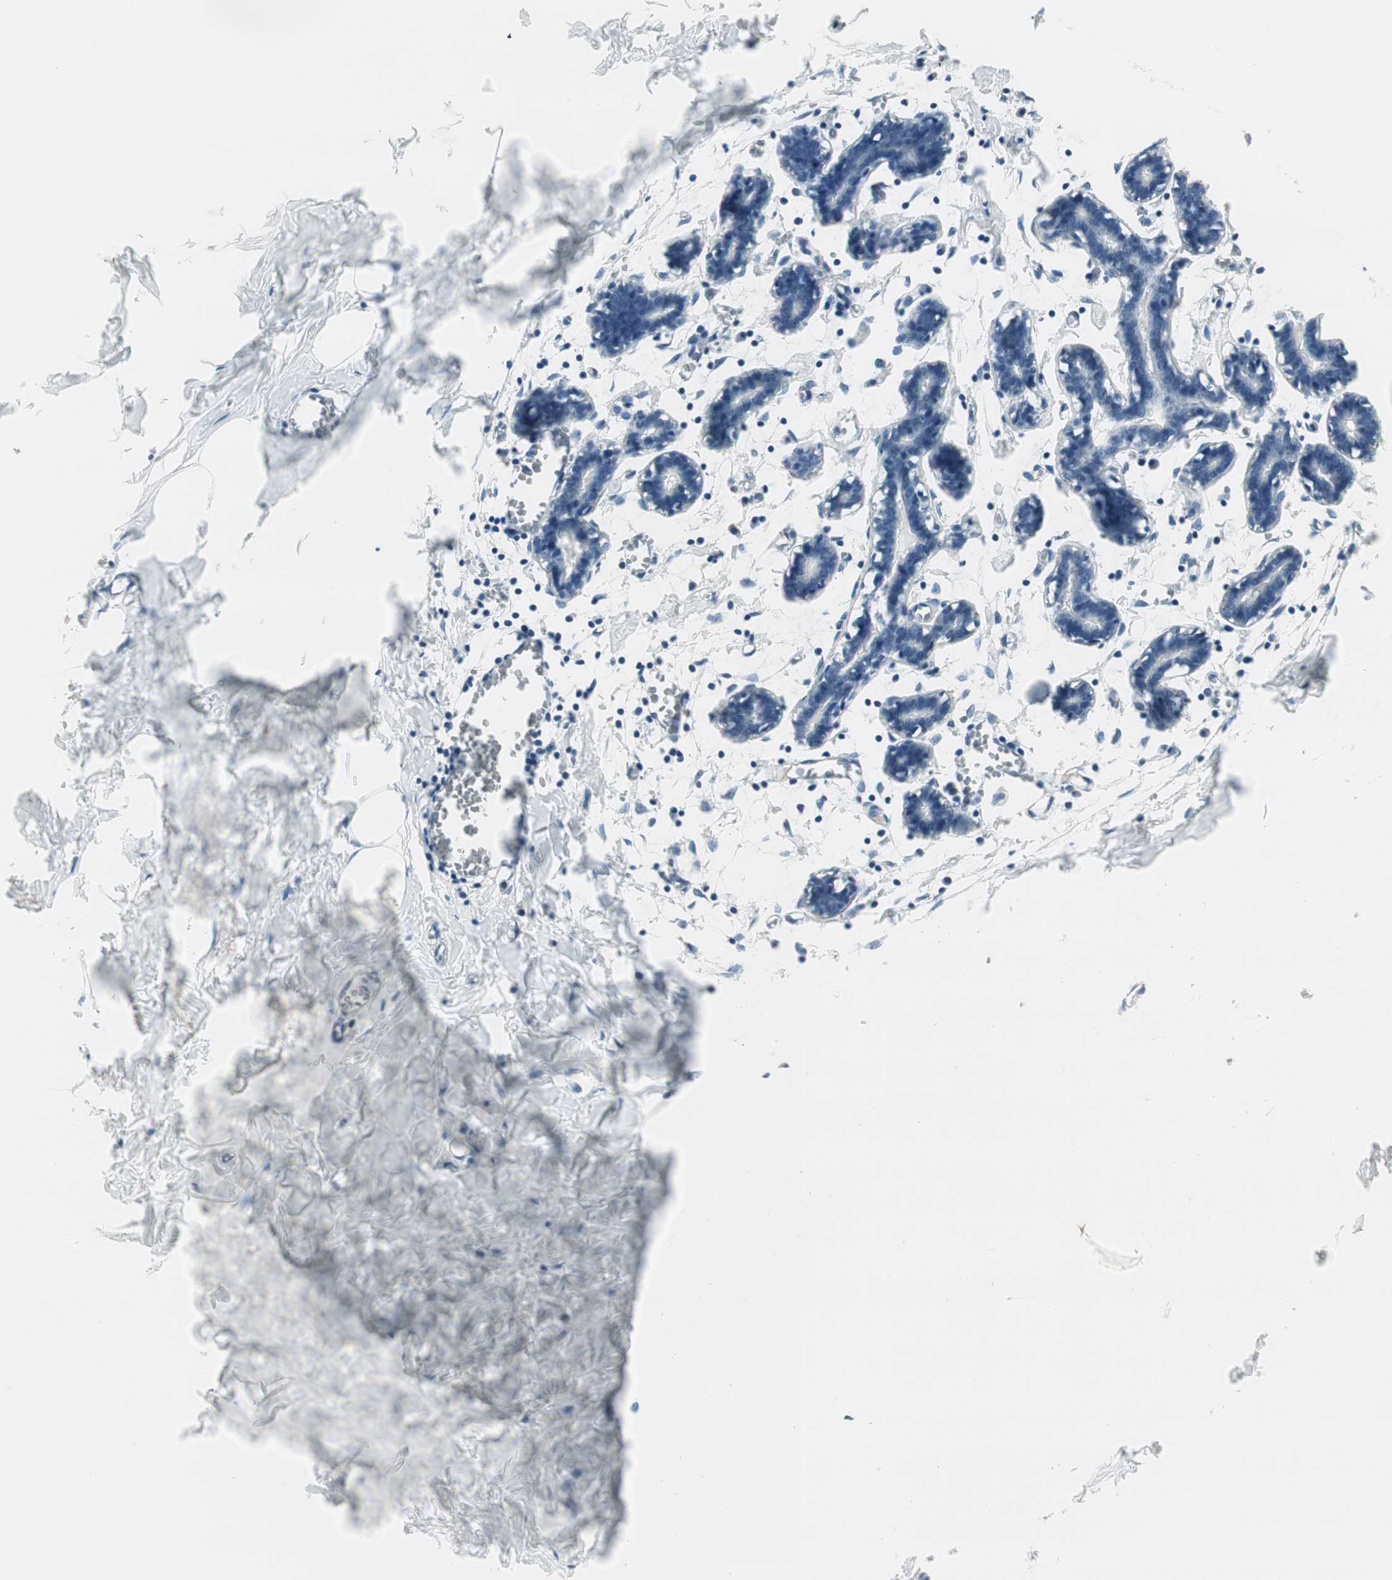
{"staining": {"intensity": "negative", "quantity": "none", "location": "none"}, "tissue": "breast", "cell_type": "Adipocytes", "image_type": "normal", "snomed": [{"axis": "morphology", "description": "Normal tissue, NOS"}, {"axis": "topography", "description": "Breast"}], "caption": "Adipocytes are negative for brown protein staining in normal breast. The staining is performed using DAB (3,3'-diaminobenzidine) brown chromogen with nuclei counter-stained in using hematoxylin.", "gene": "EVA1A", "patient": {"sex": "female", "age": 27}}